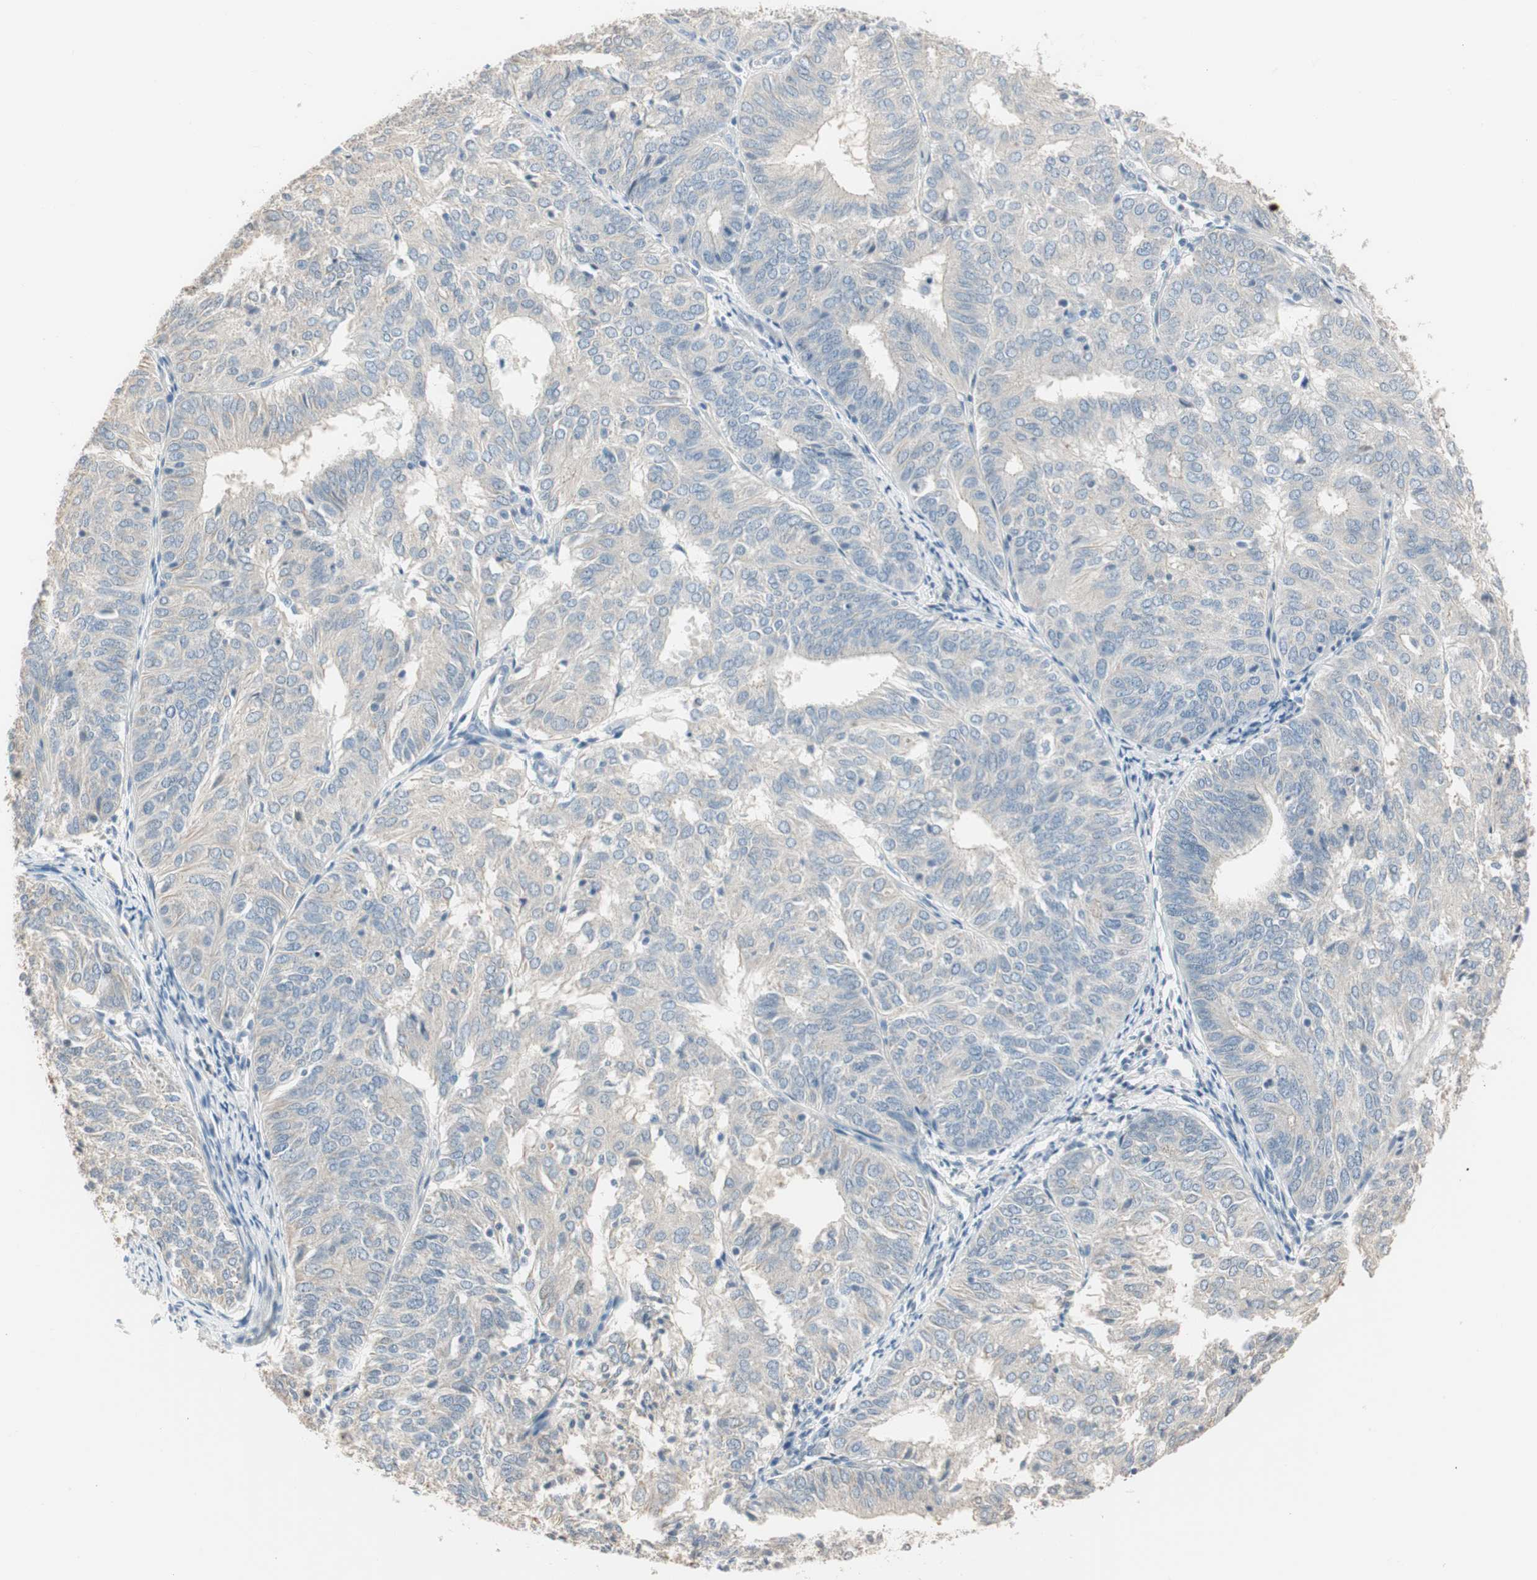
{"staining": {"intensity": "negative", "quantity": "none", "location": "none"}, "tissue": "endometrial cancer", "cell_type": "Tumor cells", "image_type": "cancer", "snomed": [{"axis": "morphology", "description": "Adenocarcinoma, NOS"}, {"axis": "topography", "description": "Uterus"}], "caption": "Tumor cells show no significant positivity in endometrial cancer (adenocarcinoma). (Brightfield microscopy of DAB IHC at high magnification).", "gene": "SPINK4", "patient": {"sex": "female", "age": 60}}